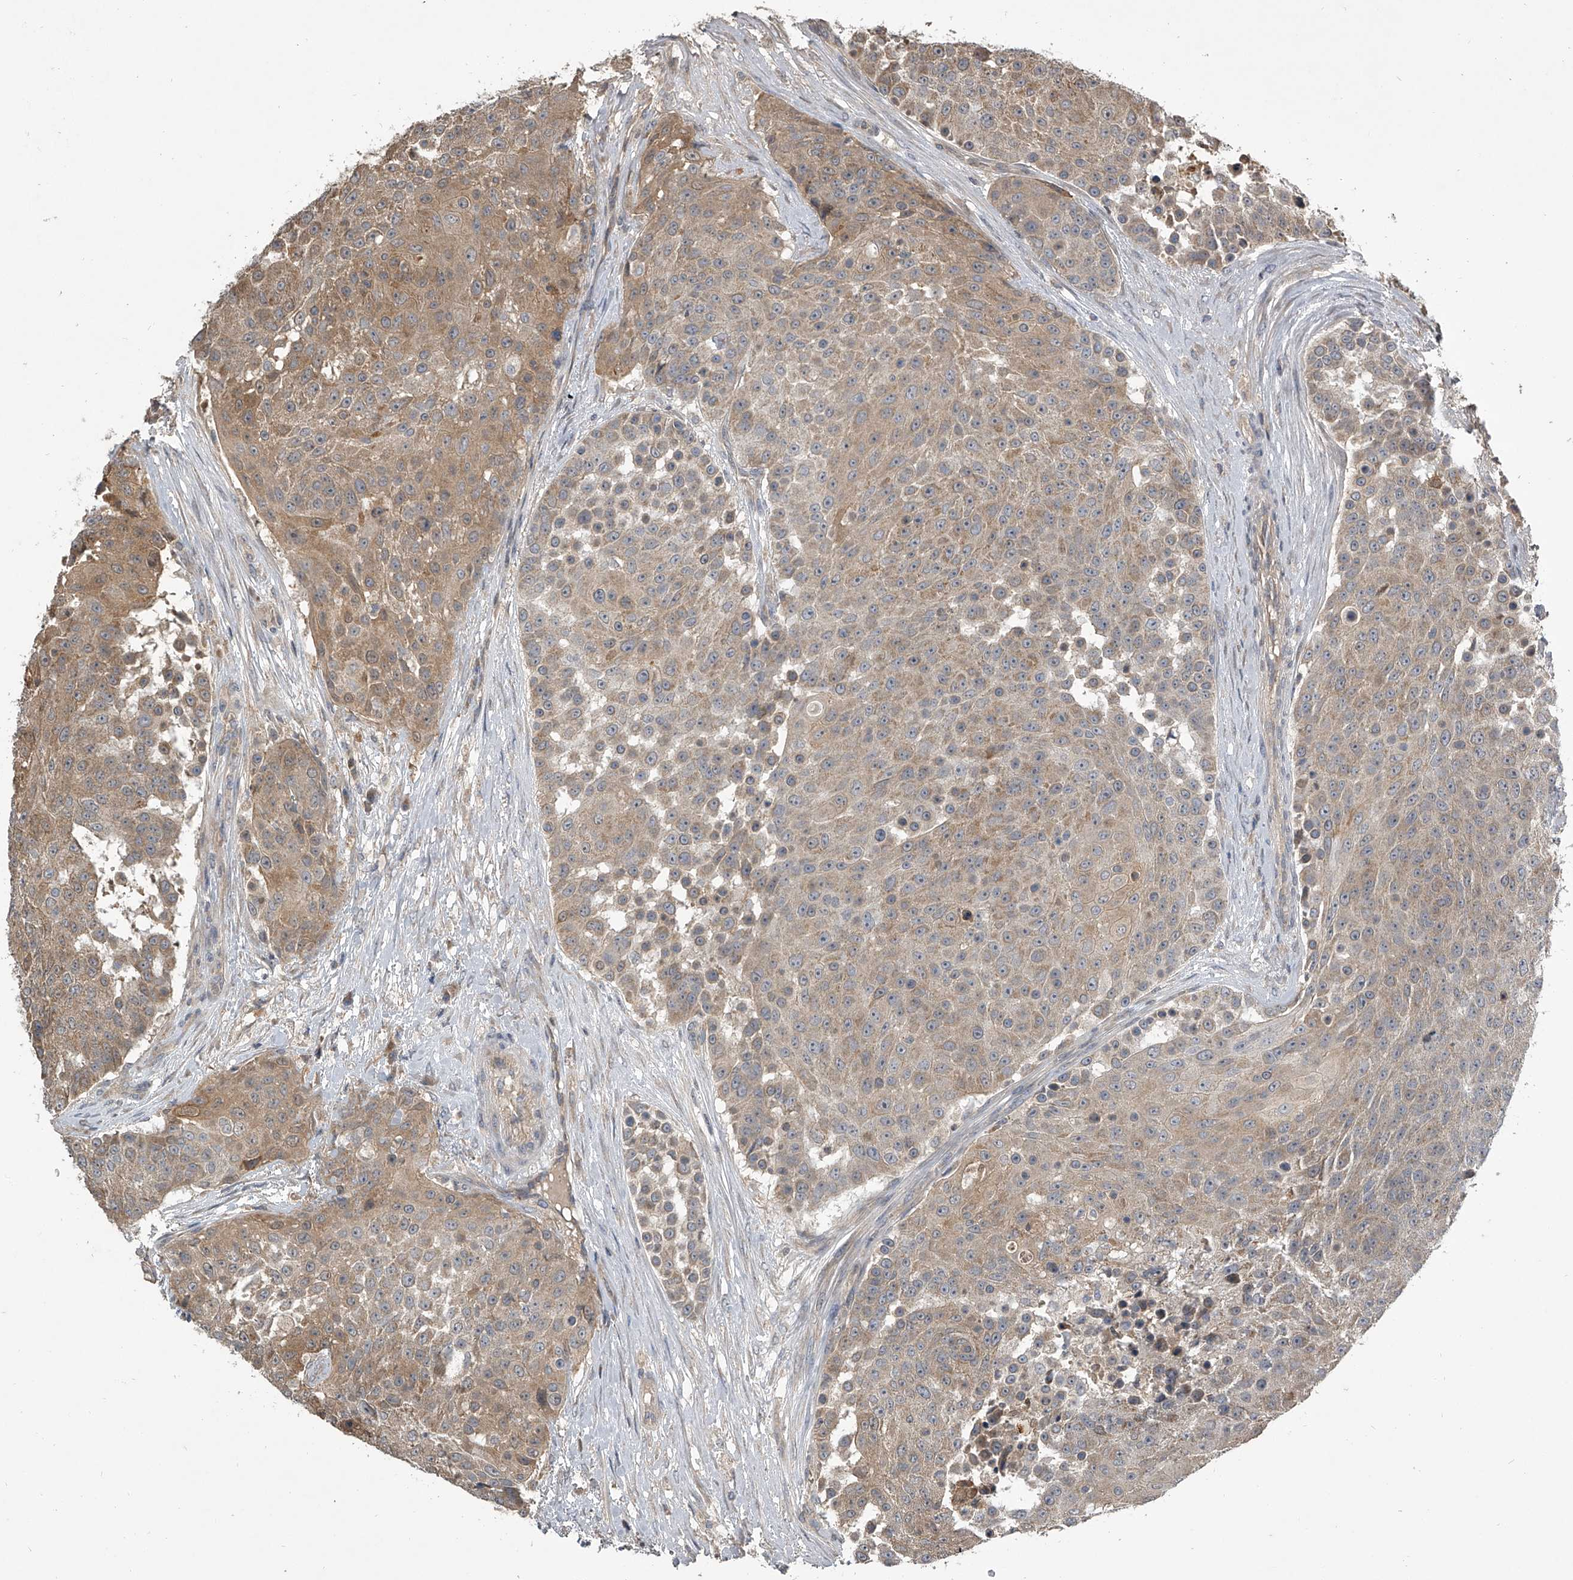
{"staining": {"intensity": "moderate", "quantity": "<25%", "location": "cytoplasmic/membranous"}, "tissue": "urothelial cancer", "cell_type": "Tumor cells", "image_type": "cancer", "snomed": [{"axis": "morphology", "description": "Urothelial carcinoma, High grade"}, {"axis": "topography", "description": "Urinary bladder"}], "caption": "Urothelial cancer stained with a protein marker shows moderate staining in tumor cells.", "gene": "NFS1", "patient": {"sex": "female", "age": 63}}